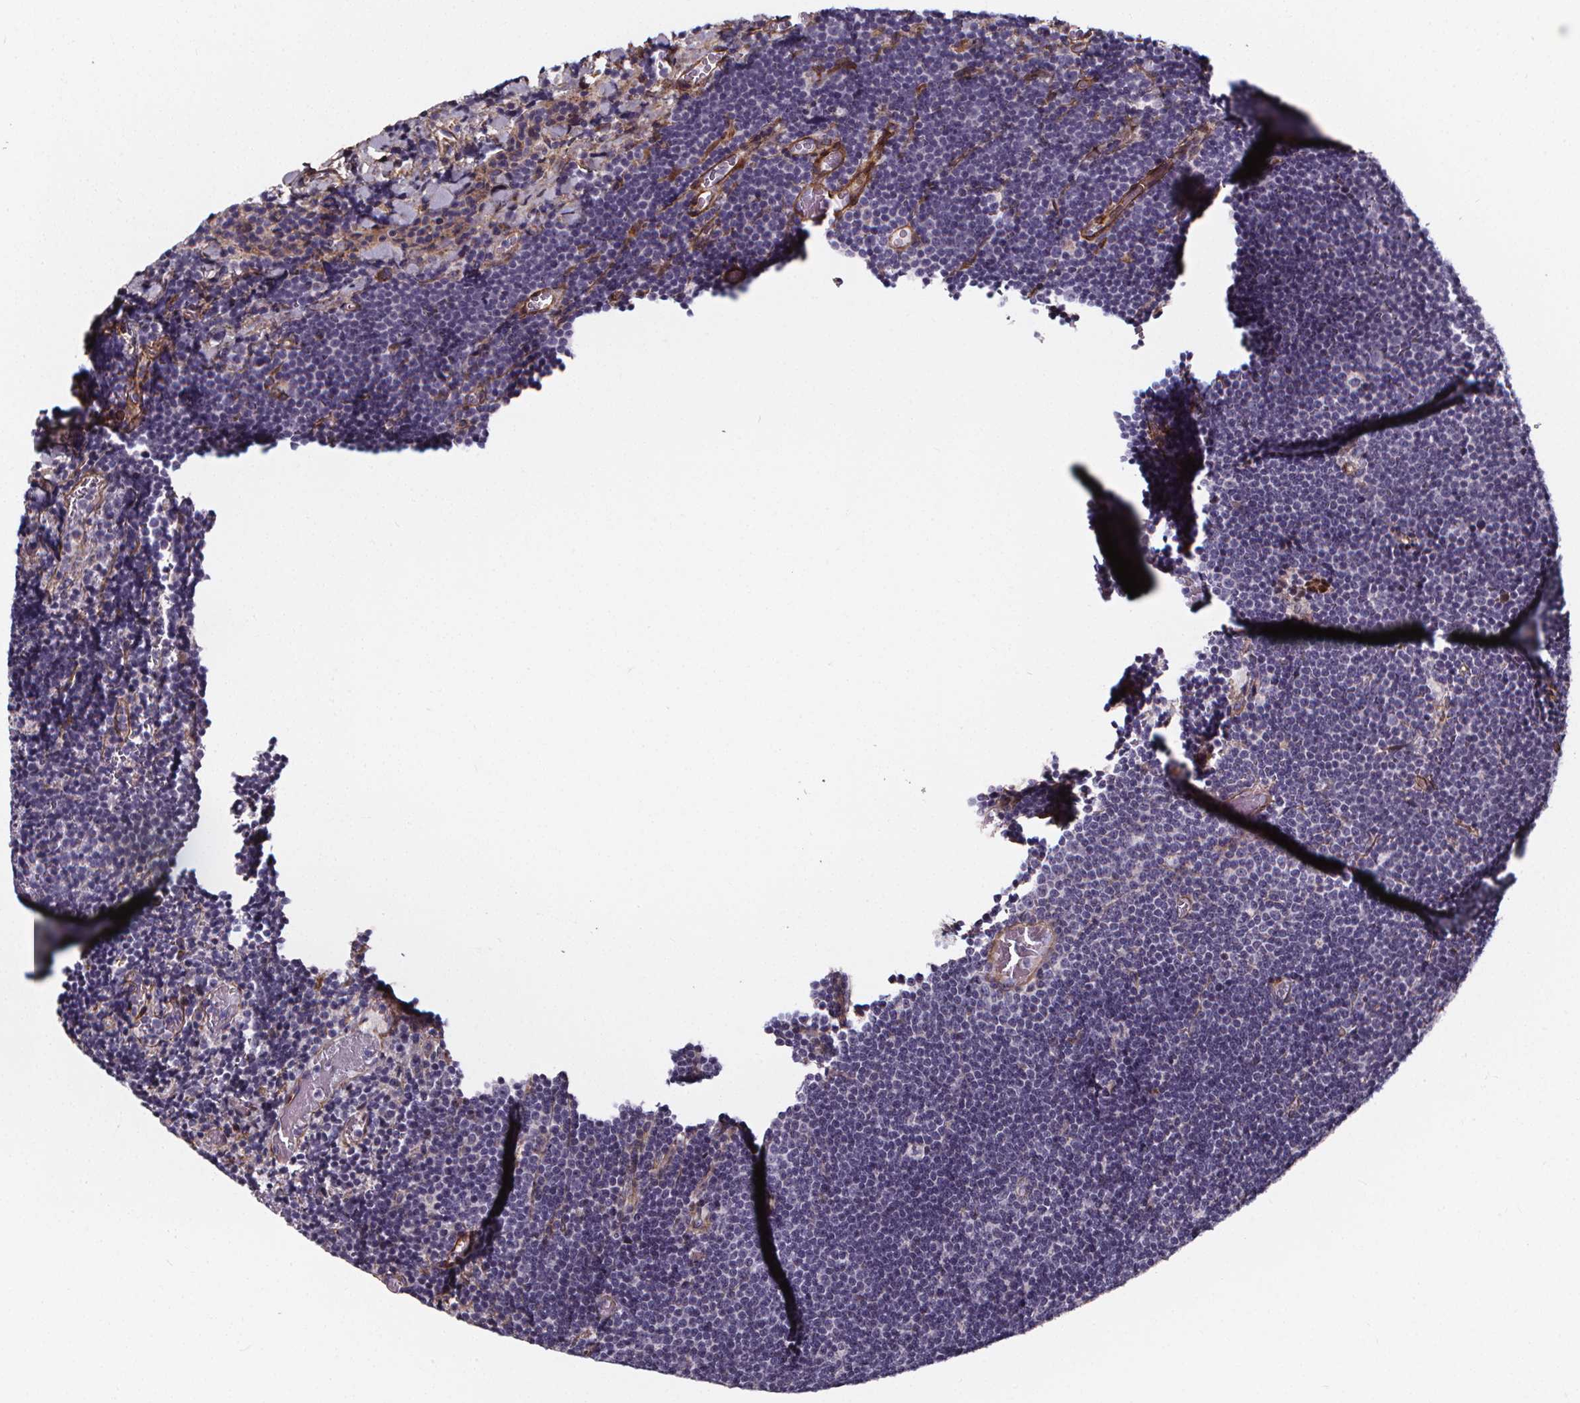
{"staining": {"intensity": "negative", "quantity": "none", "location": "none"}, "tissue": "lymphoma", "cell_type": "Tumor cells", "image_type": "cancer", "snomed": [{"axis": "morphology", "description": "Malignant lymphoma, non-Hodgkin's type, Low grade"}, {"axis": "topography", "description": "Brain"}], "caption": "Low-grade malignant lymphoma, non-Hodgkin's type was stained to show a protein in brown. There is no significant staining in tumor cells. (DAB (3,3'-diaminobenzidine) IHC with hematoxylin counter stain).", "gene": "AEBP1", "patient": {"sex": "female", "age": 66}}